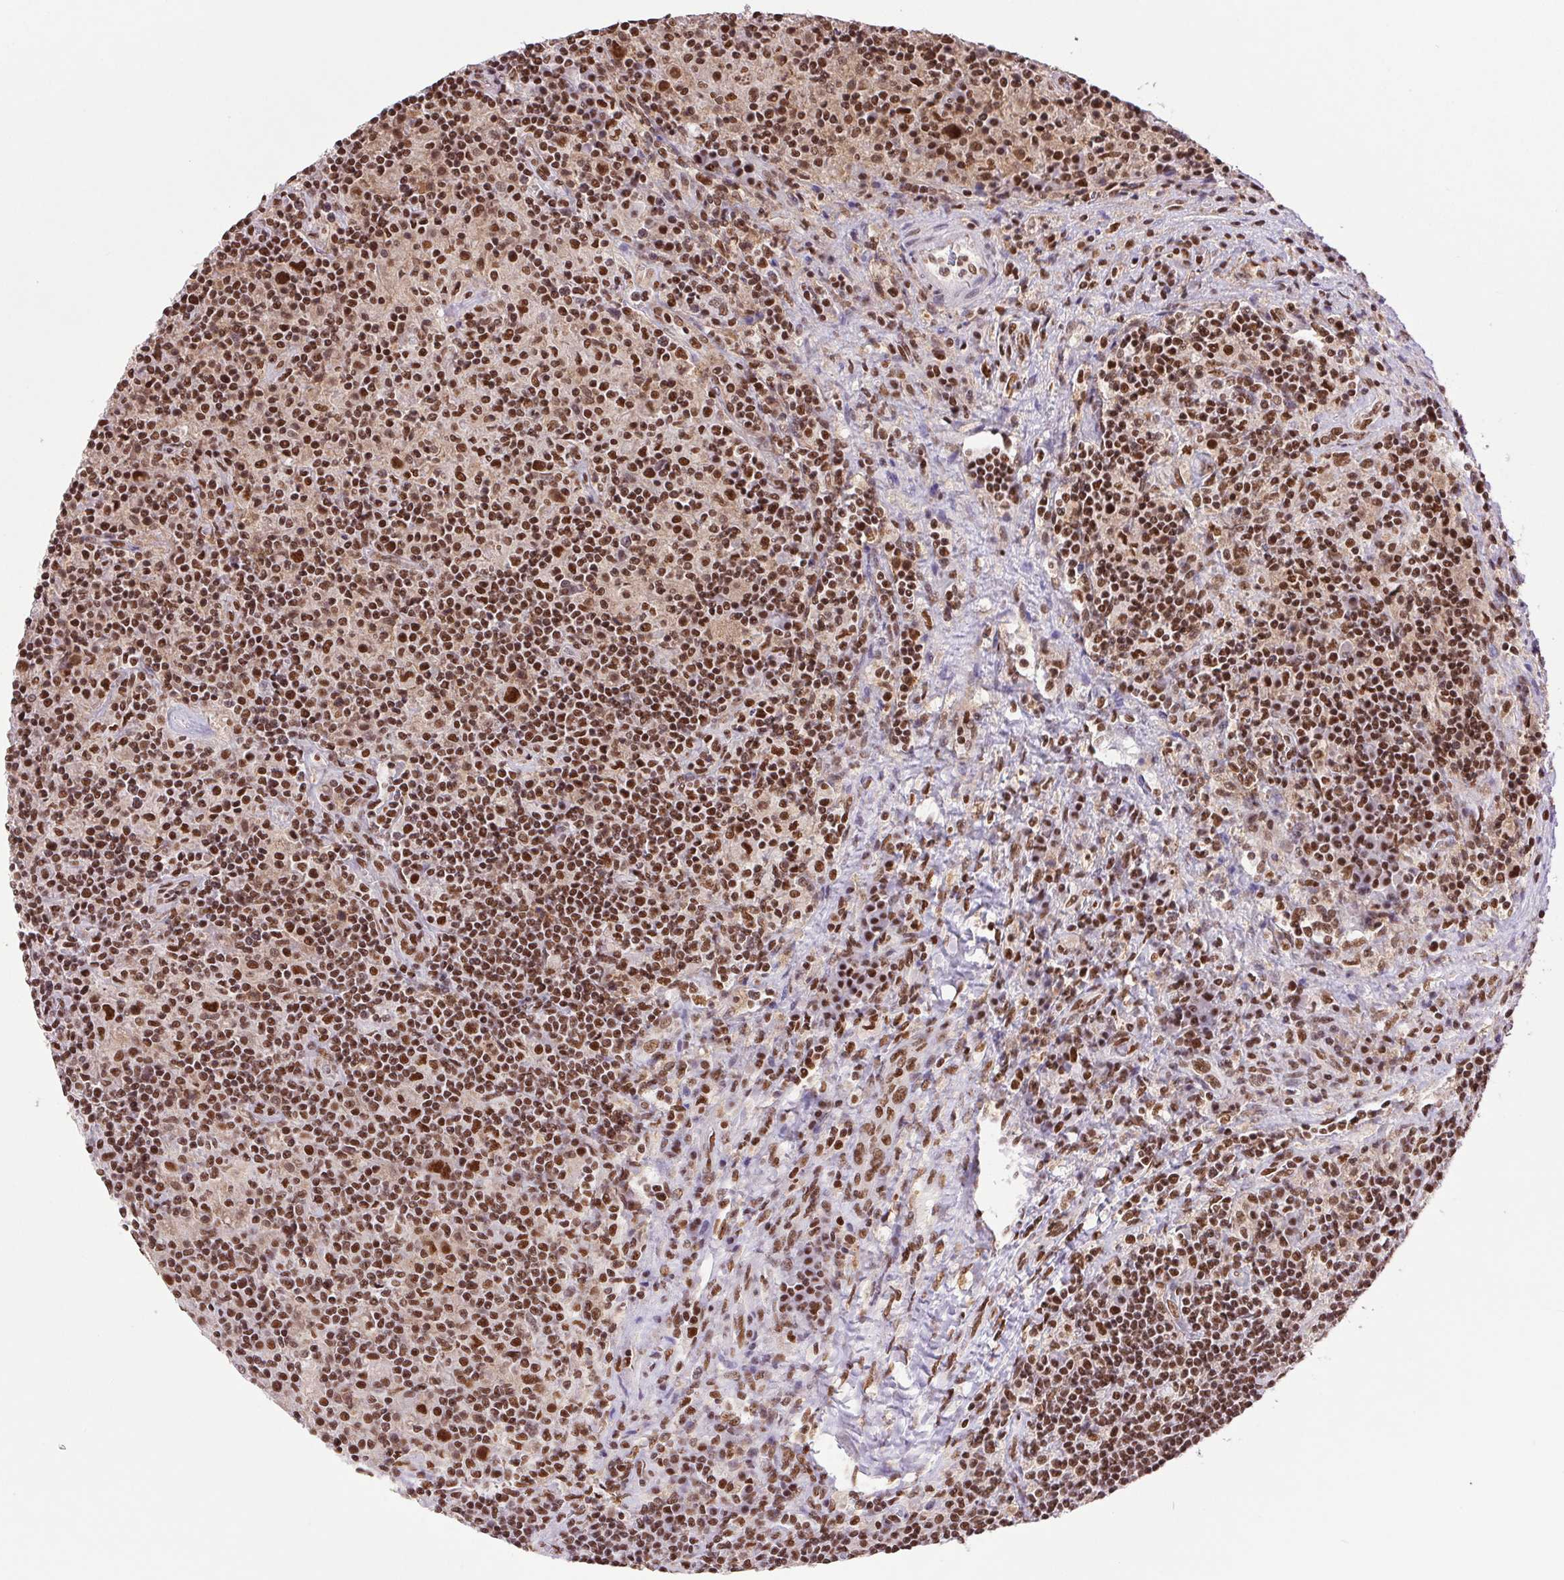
{"staining": {"intensity": "strong", "quantity": "25%-75%", "location": "nuclear"}, "tissue": "lymphoma", "cell_type": "Tumor cells", "image_type": "cancer", "snomed": [{"axis": "morphology", "description": "Hodgkin's disease, NOS"}, {"axis": "topography", "description": "Lymph node"}], "caption": "A photomicrograph of Hodgkin's disease stained for a protein reveals strong nuclear brown staining in tumor cells.", "gene": "ZNF207", "patient": {"sex": "male", "age": 70}}